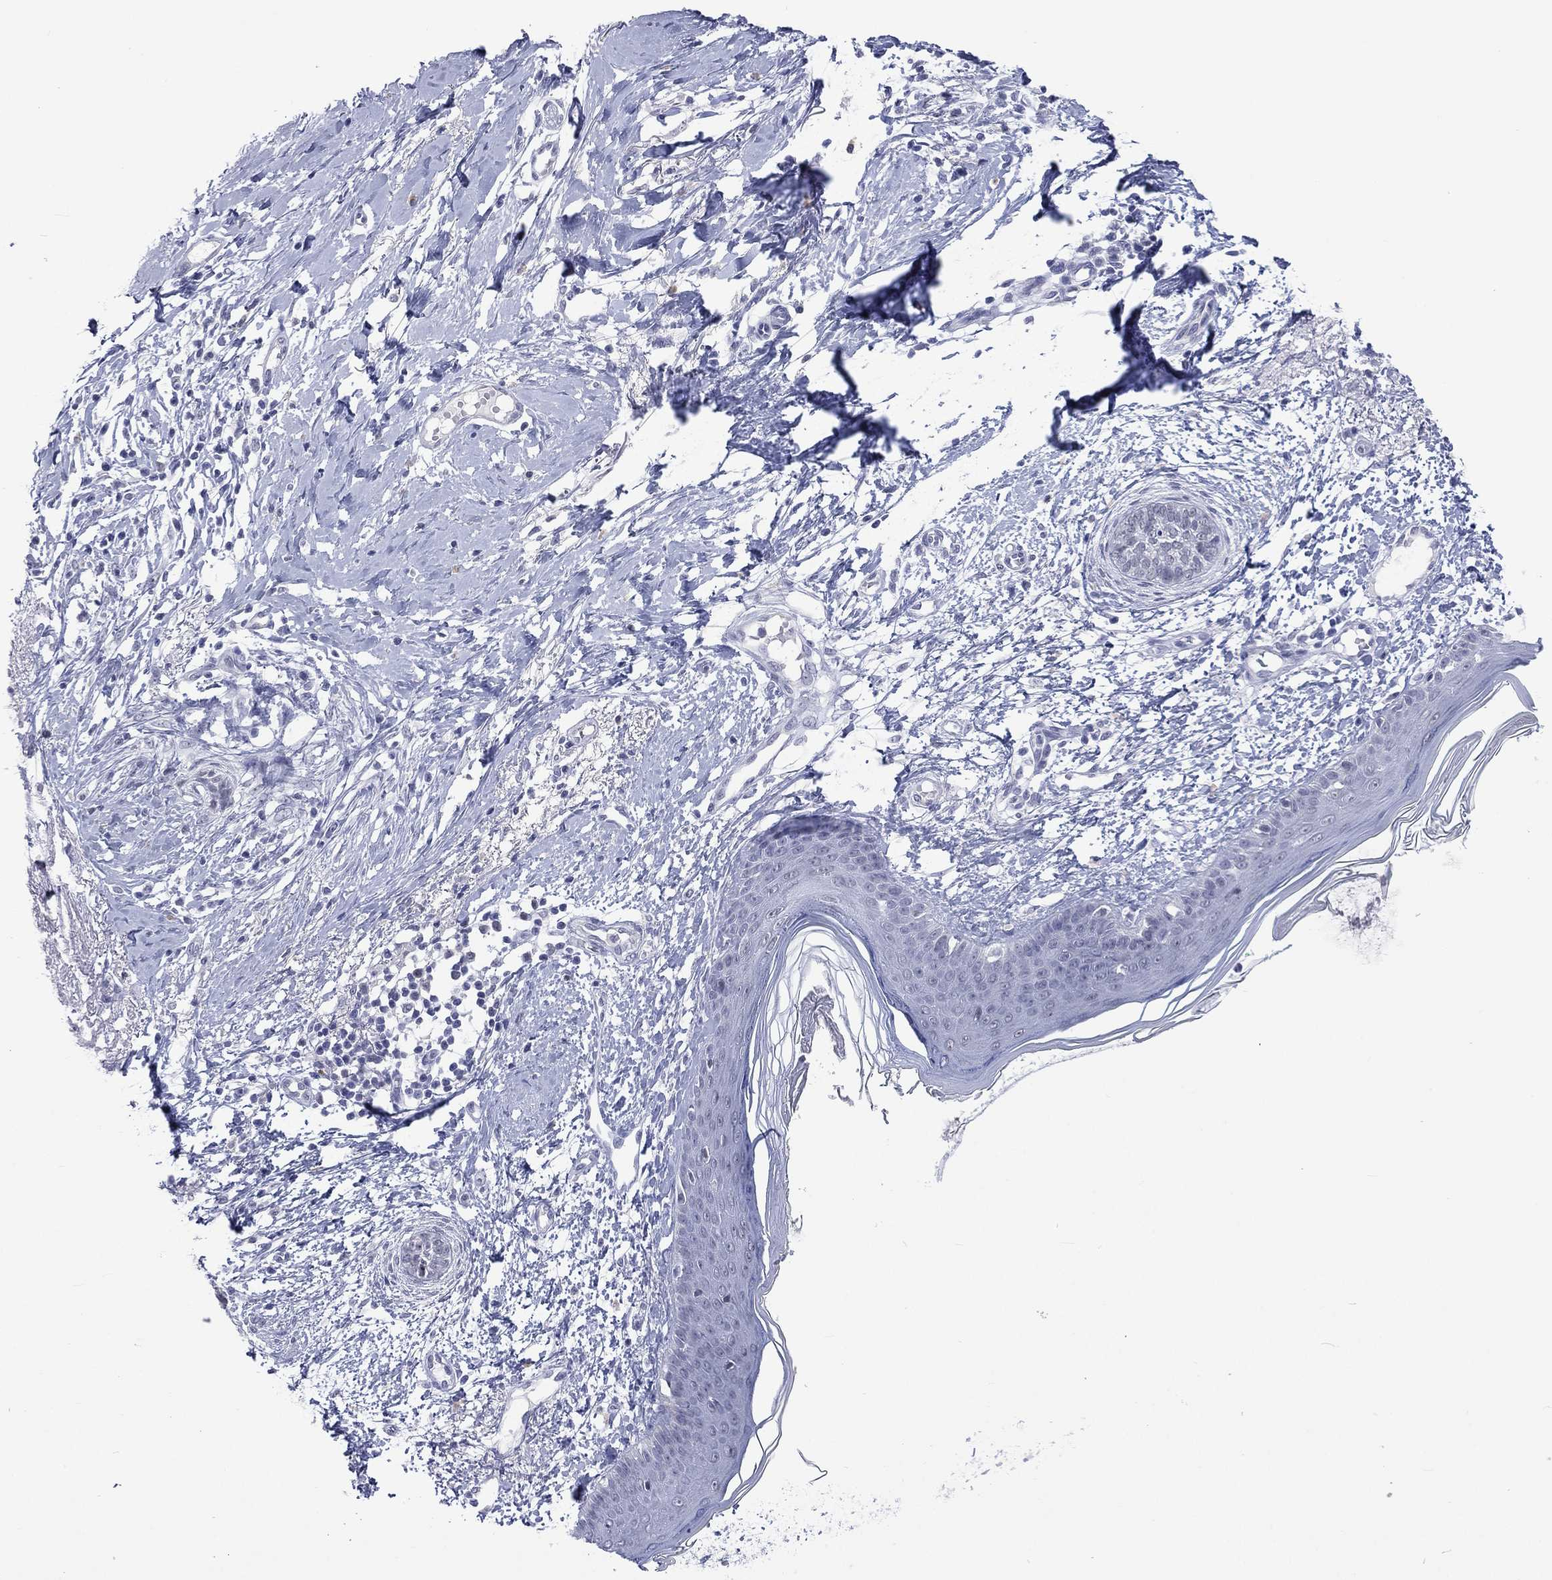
{"staining": {"intensity": "negative", "quantity": "none", "location": "none"}, "tissue": "skin cancer", "cell_type": "Tumor cells", "image_type": "cancer", "snomed": [{"axis": "morphology", "description": "Normal tissue, NOS"}, {"axis": "morphology", "description": "Basal cell carcinoma"}, {"axis": "topography", "description": "Skin"}], "caption": "This is an immunohistochemistry image of skin basal cell carcinoma. There is no staining in tumor cells.", "gene": "SSX1", "patient": {"sex": "male", "age": 84}}